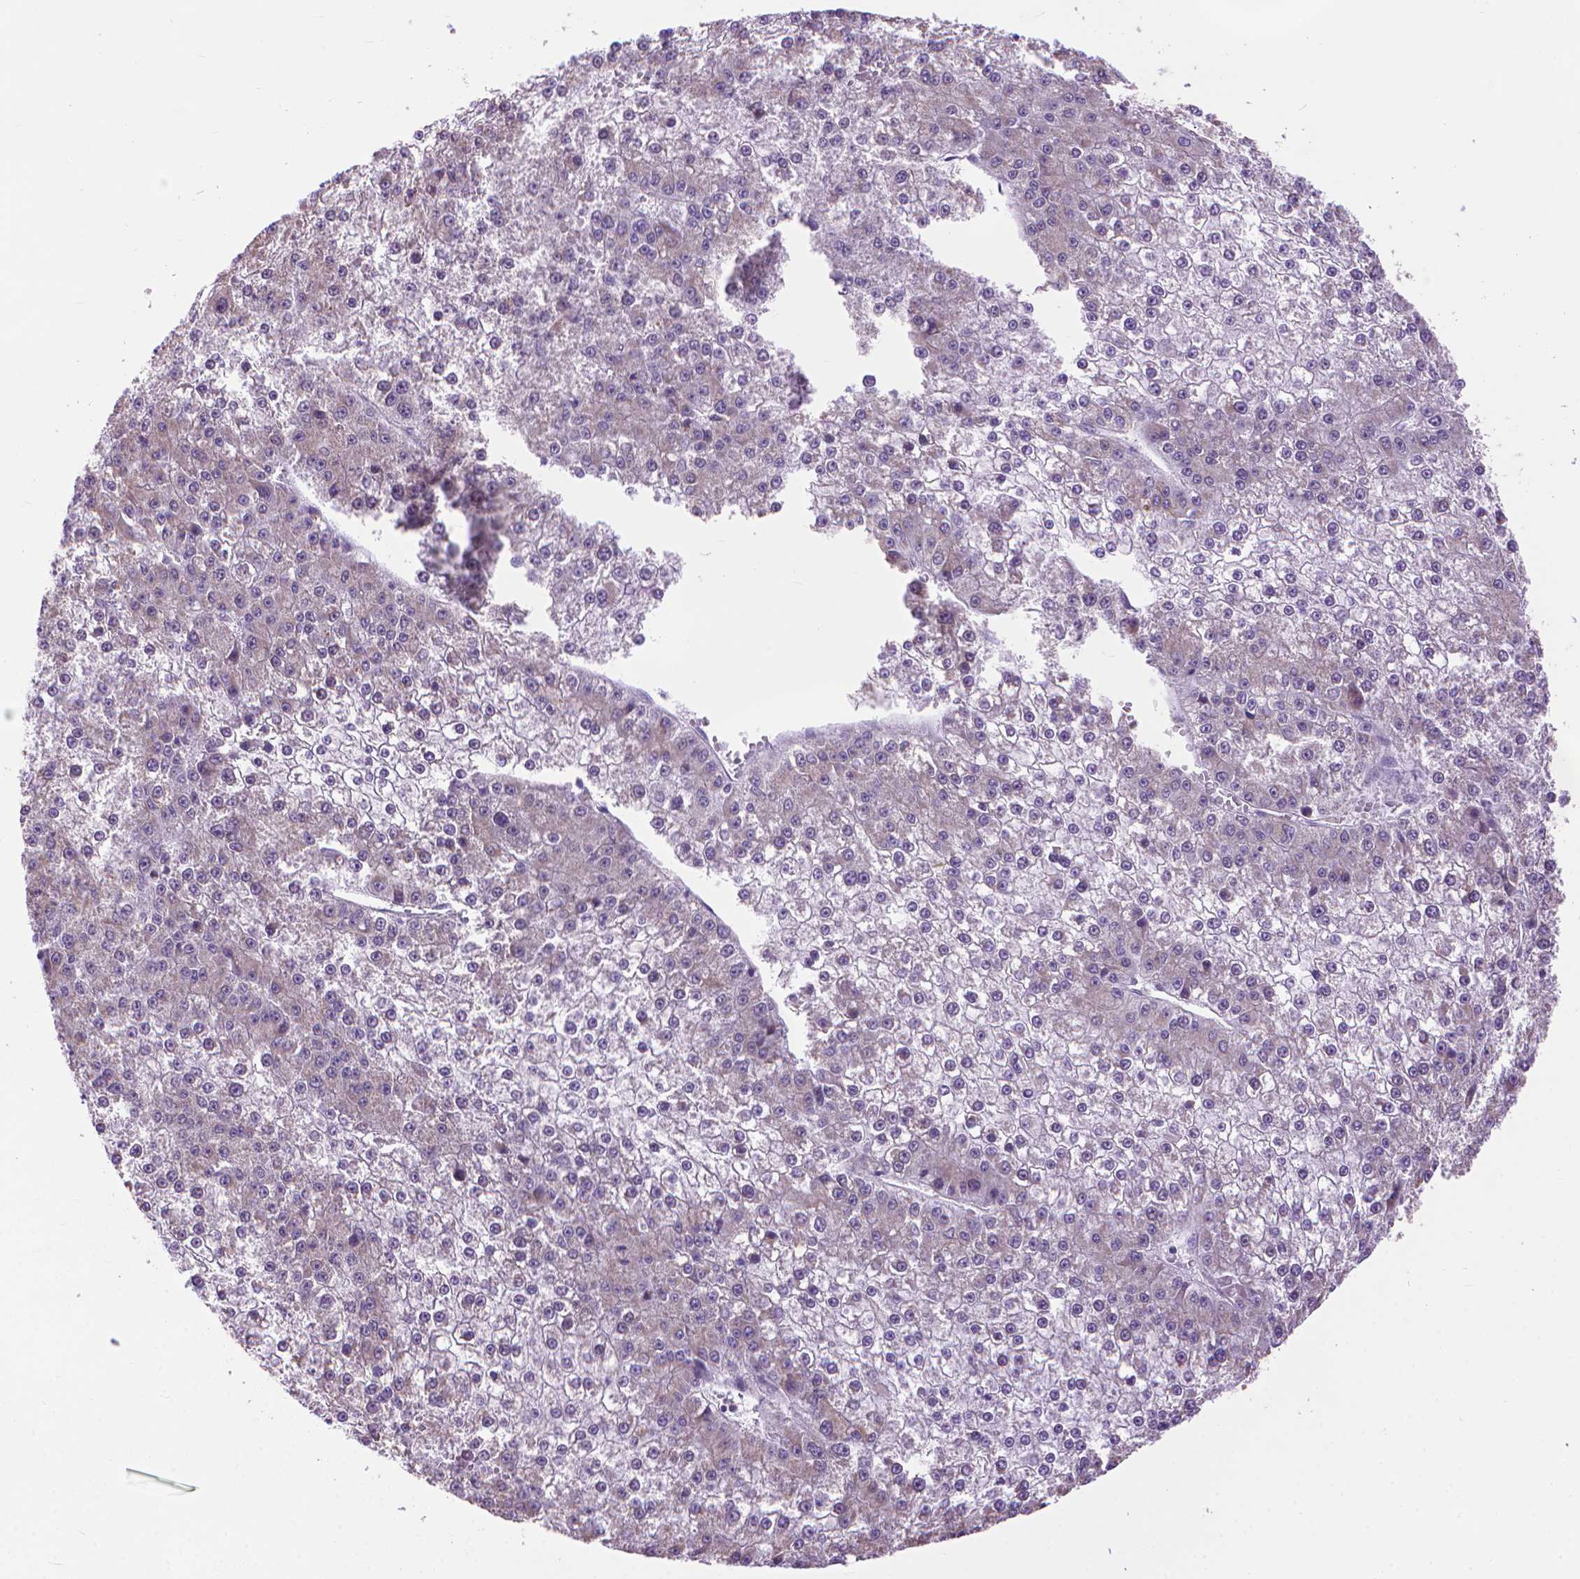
{"staining": {"intensity": "negative", "quantity": "none", "location": "none"}, "tissue": "liver cancer", "cell_type": "Tumor cells", "image_type": "cancer", "snomed": [{"axis": "morphology", "description": "Carcinoma, Hepatocellular, NOS"}, {"axis": "topography", "description": "Liver"}], "caption": "A high-resolution photomicrograph shows immunohistochemistry (IHC) staining of liver hepatocellular carcinoma, which reveals no significant positivity in tumor cells. (DAB immunohistochemistry (IHC), high magnification).", "gene": "SYN1", "patient": {"sex": "female", "age": 73}}